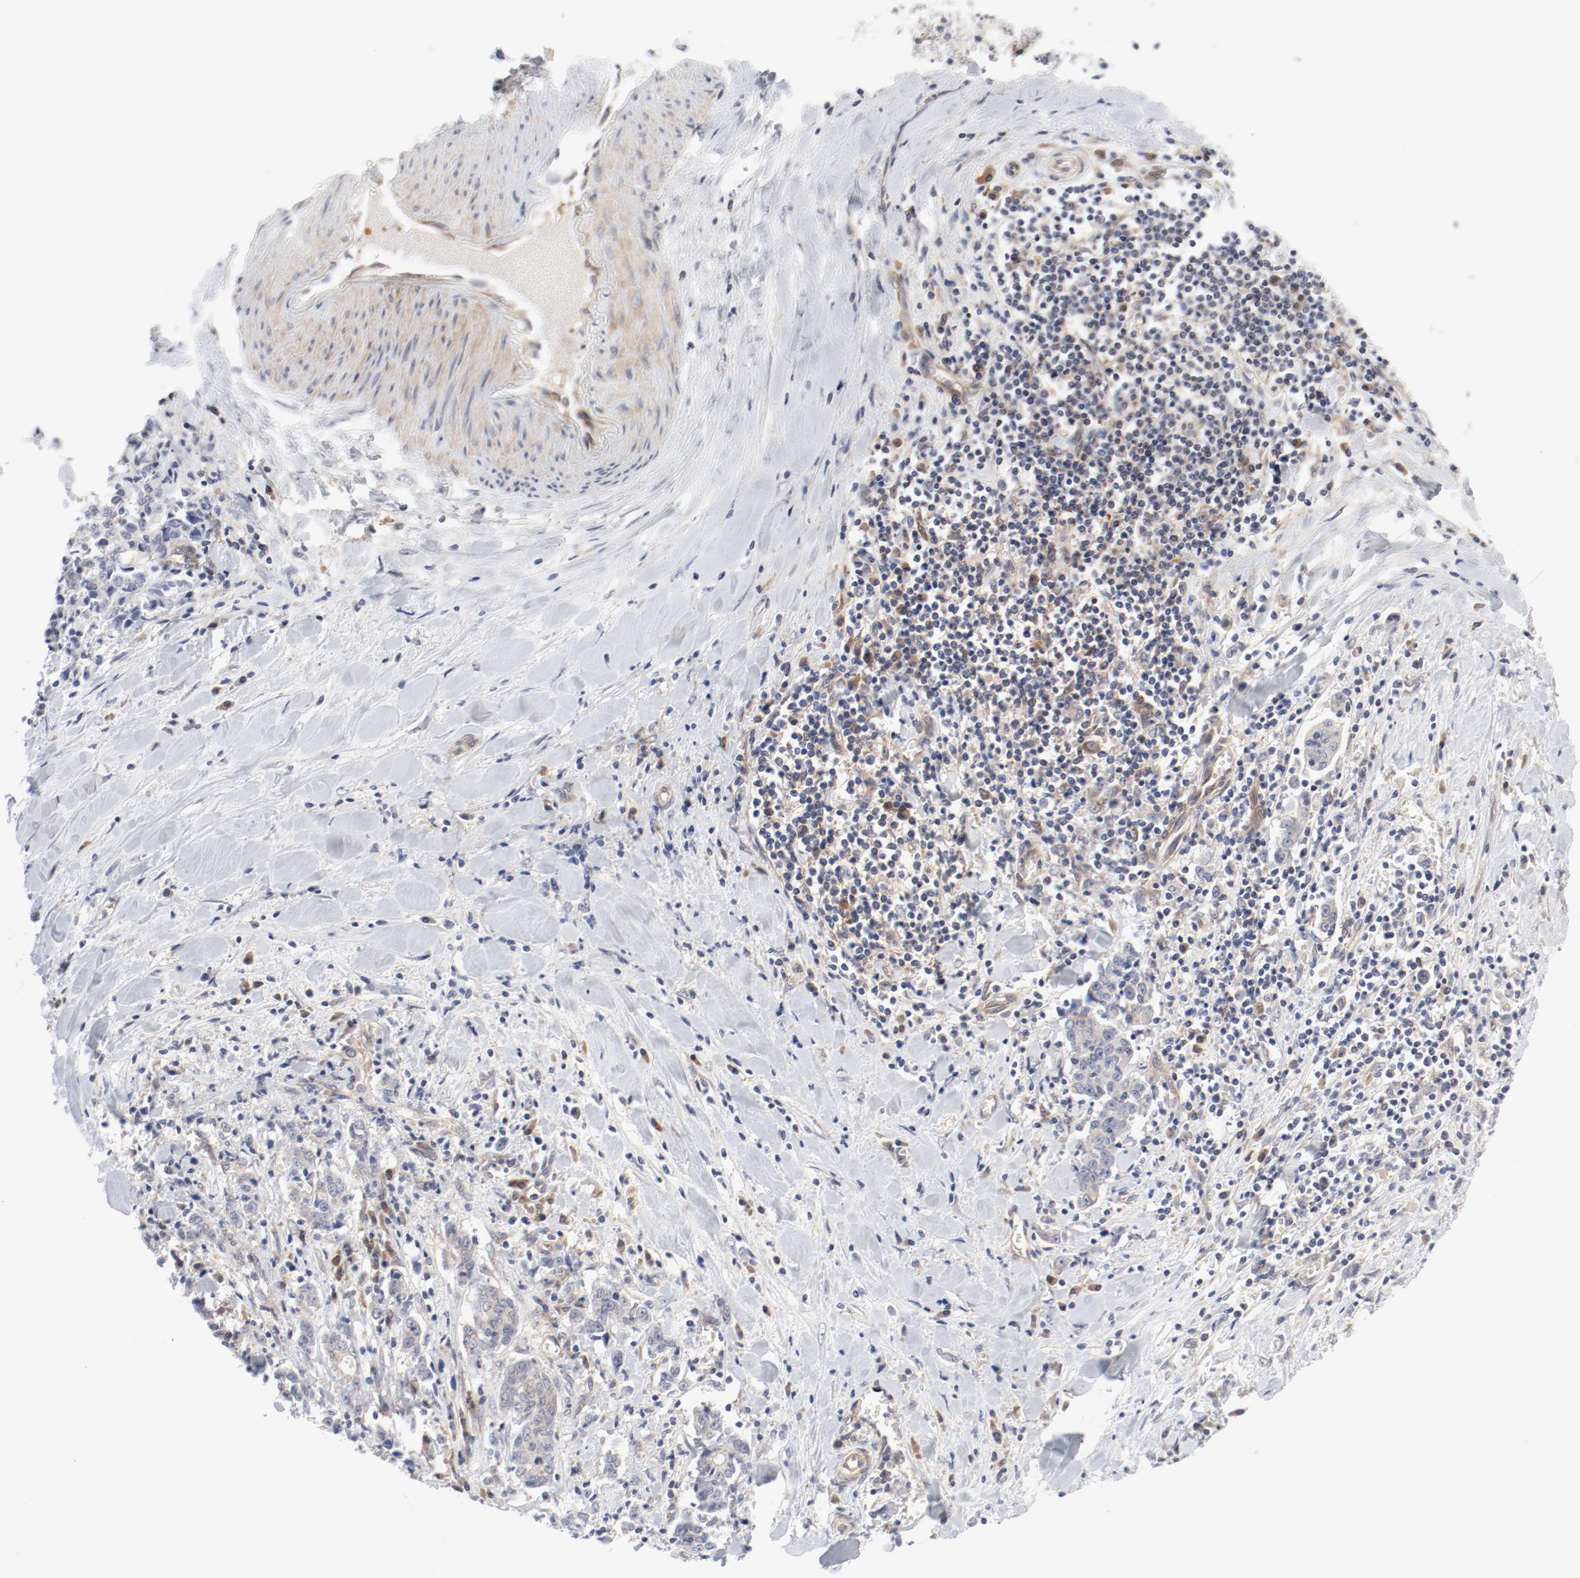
{"staining": {"intensity": "weak", "quantity": ">75%", "location": "cytoplasmic/membranous"}, "tissue": "liver cancer", "cell_type": "Tumor cells", "image_type": "cancer", "snomed": [{"axis": "morphology", "description": "Cholangiocarcinoma"}, {"axis": "topography", "description": "Liver"}], "caption": "A high-resolution photomicrograph shows IHC staining of liver cholangiocarcinoma, which displays weak cytoplasmic/membranous staining in about >75% of tumor cells.", "gene": "BAD", "patient": {"sex": "male", "age": 57}}